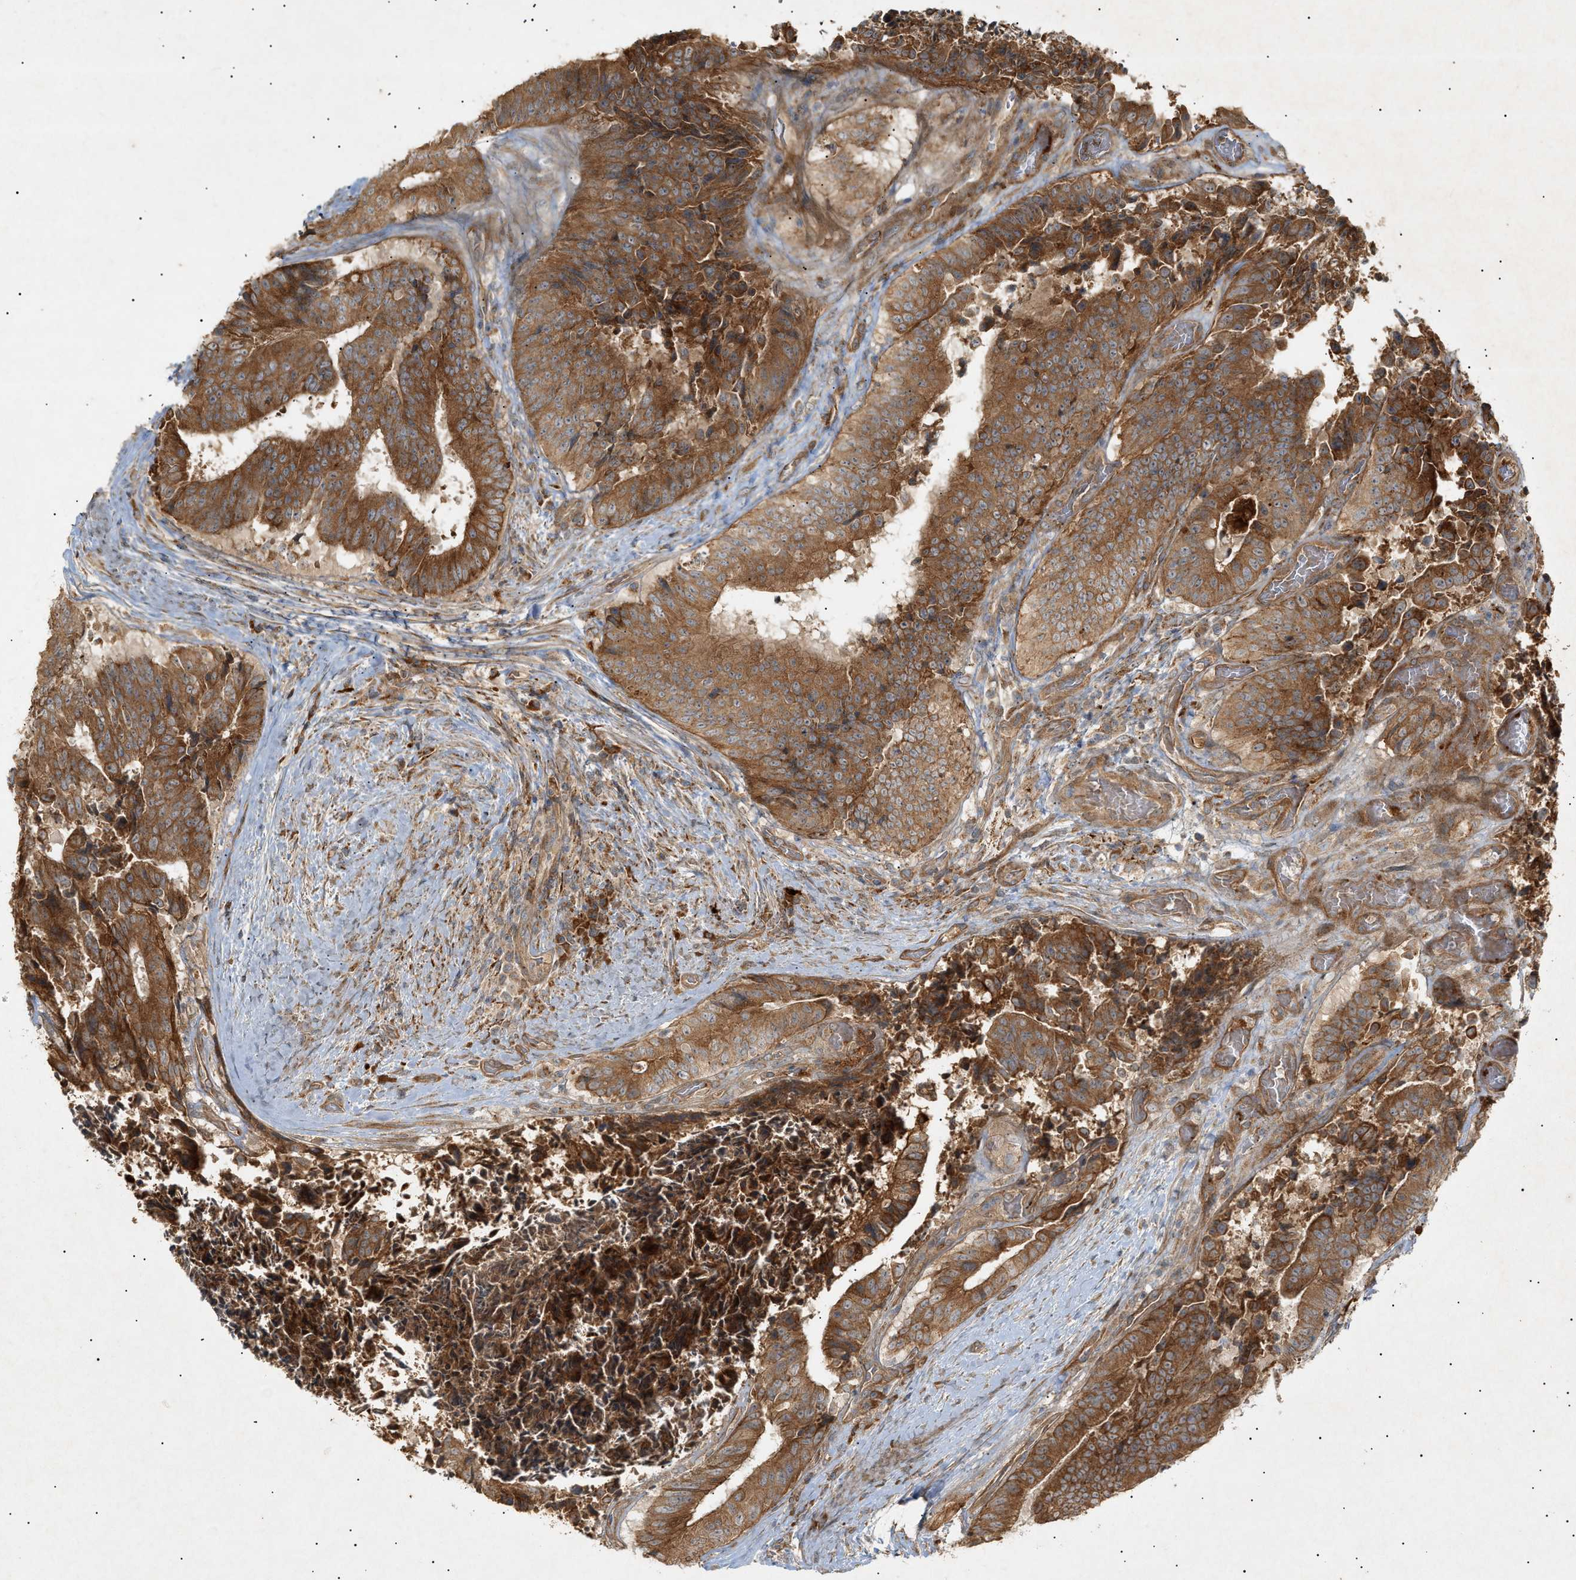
{"staining": {"intensity": "strong", "quantity": ">75%", "location": "cytoplasmic/membranous"}, "tissue": "colorectal cancer", "cell_type": "Tumor cells", "image_type": "cancer", "snomed": [{"axis": "morphology", "description": "Adenocarcinoma, NOS"}, {"axis": "topography", "description": "Rectum"}], "caption": "Protein staining of colorectal cancer tissue shows strong cytoplasmic/membranous expression in approximately >75% of tumor cells.", "gene": "MTCH1", "patient": {"sex": "male", "age": 72}}